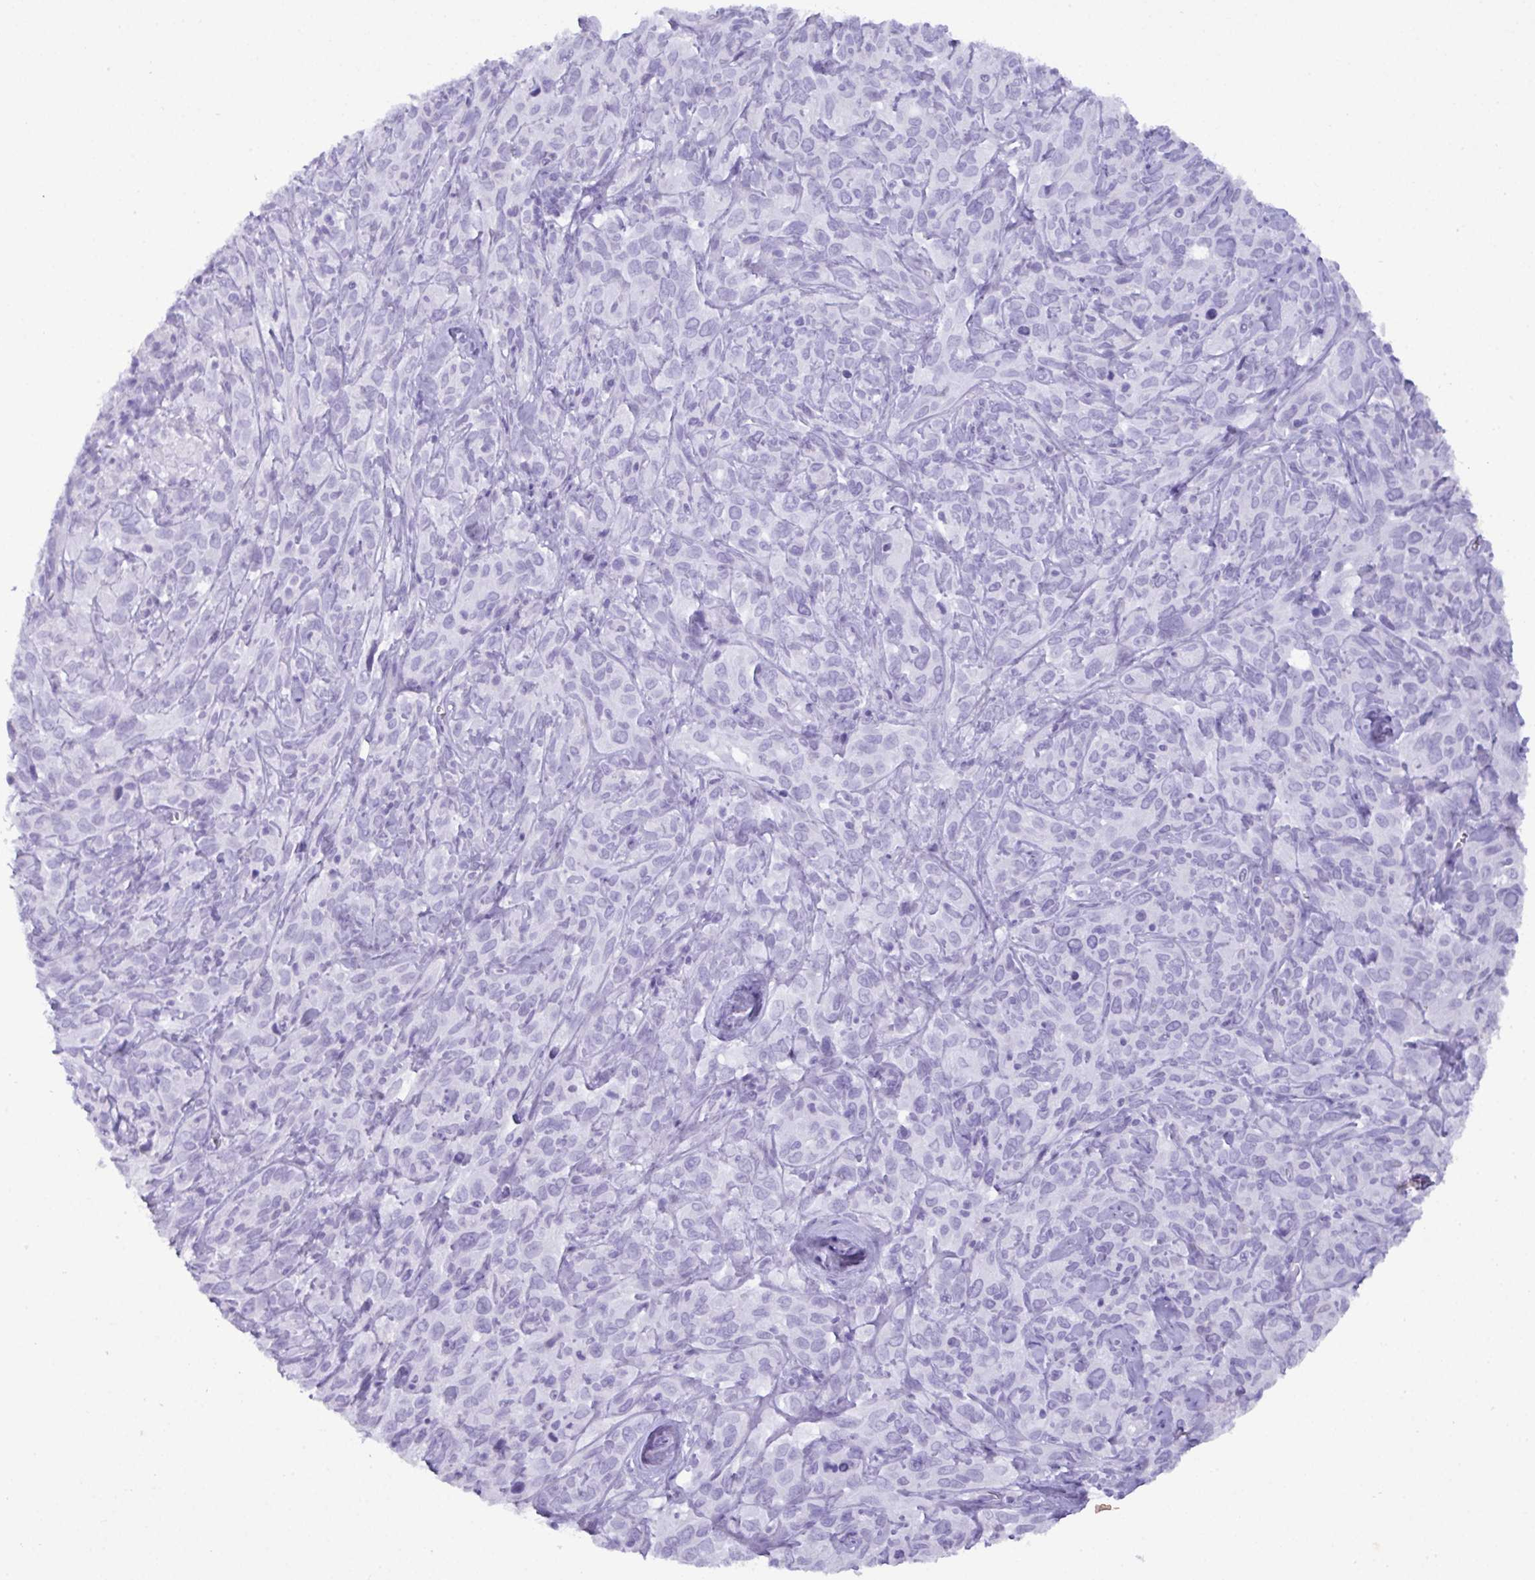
{"staining": {"intensity": "negative", "quantity": "none", "location": "none"}, "tissue": "cervical cancer", "cell_type": "Tumor cells", "image_type": "cancer", "snomed": [{"axis": "morphology", "description": "Normal tissue, NOS"}, {"axis": "morphology", "description": "Squamous cell carcinoma, NOS"}, {"axis": "topography", "description": "Cervix"}], "caption": "Immunohistochemistry histopathology image of neoplastic tissue: human squamous cell carcinoma (cervical) stained with DAB shows no significant protein staining in tumor cells.", "gene": "C4orf33", "patient": {"sex": "female", "age": 51}}